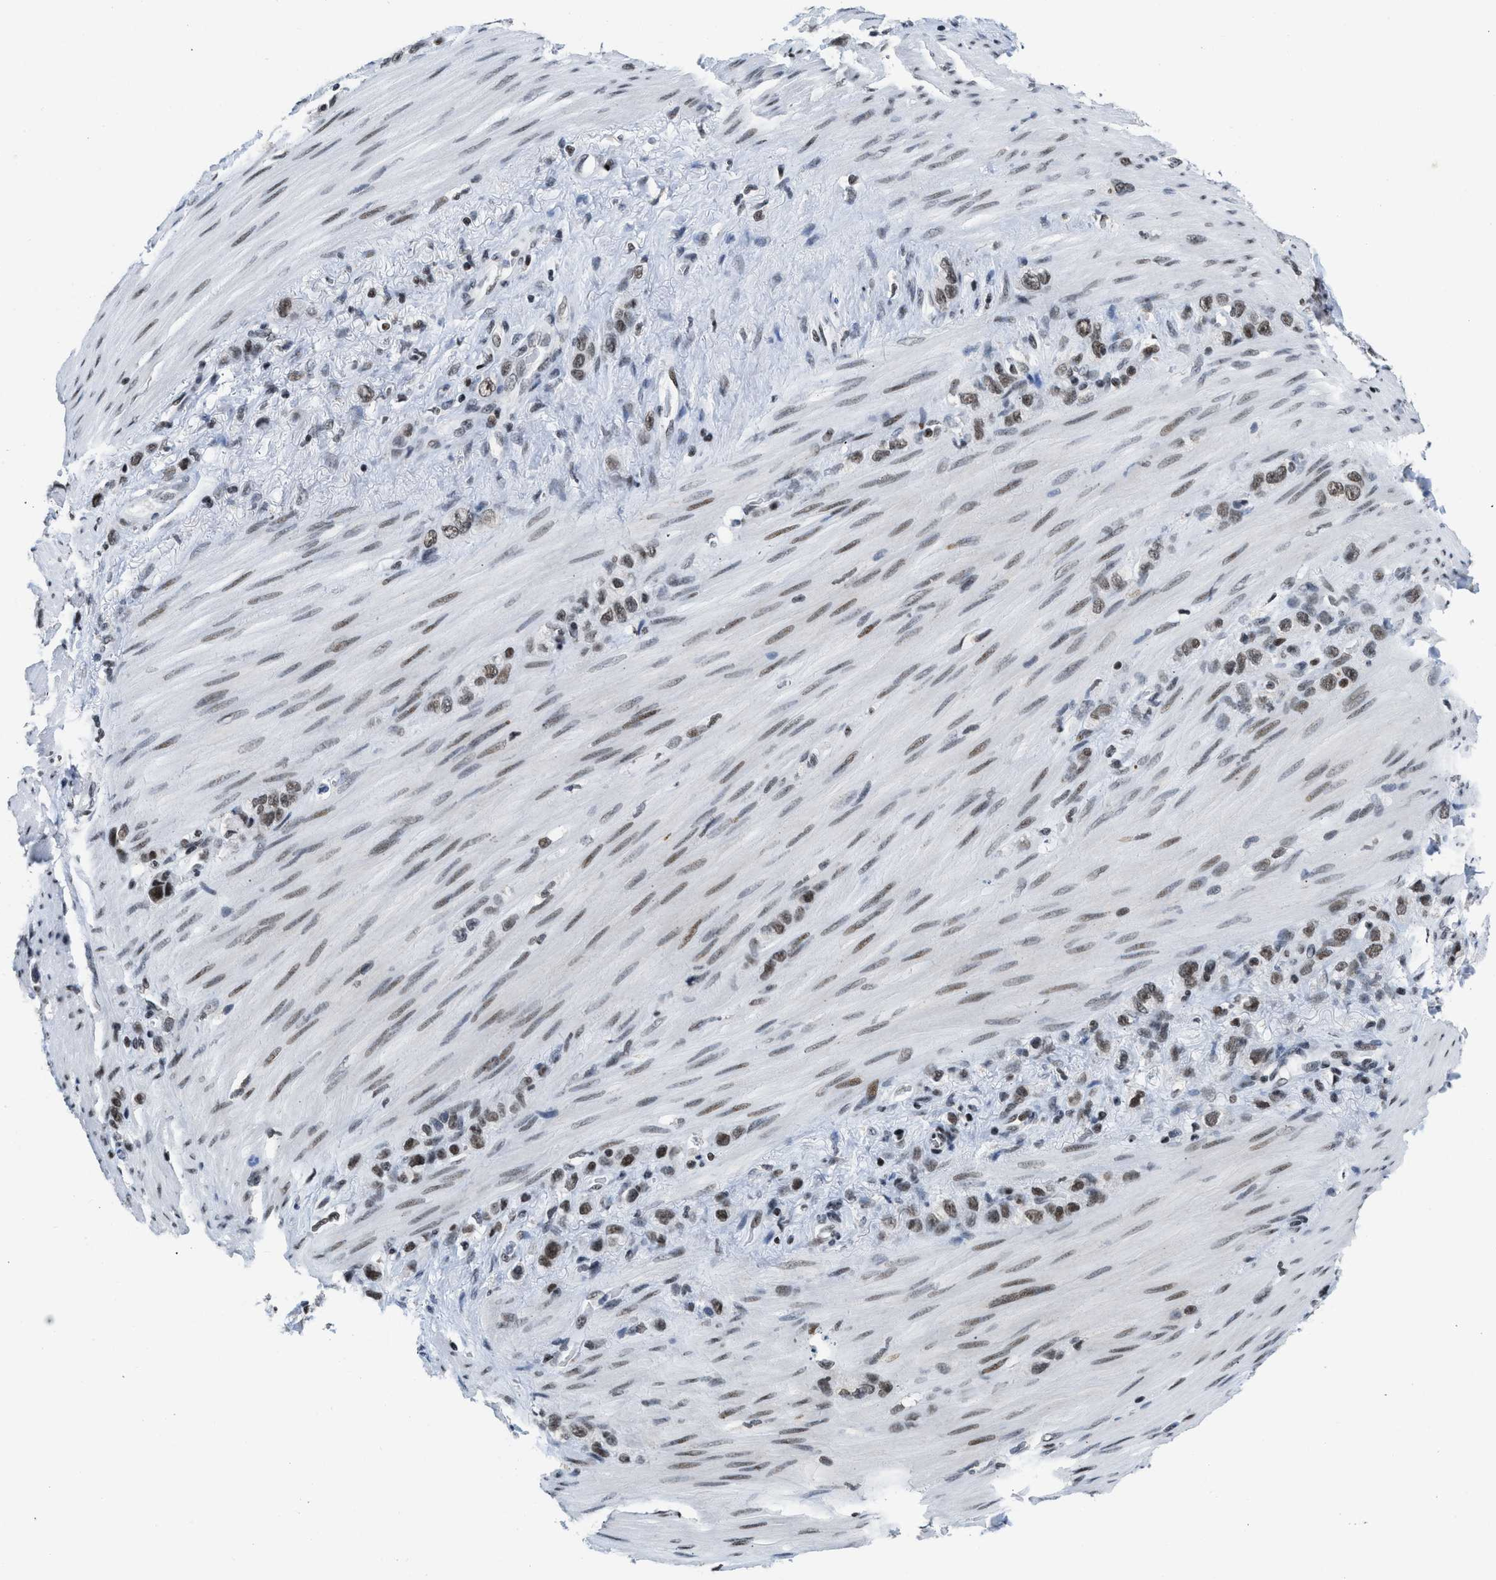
{"staining": {"intensity": "moderate", "quantity": ">75%", "location": "nuclear"}, "tissue": "stomach cancer", "cell_type": "Tumor cells", "image_type": "cancer", "snomed": [{"axis": "morphology", "description": "Adenocarcinoma, NOS"}, {"axis": "morphology", "description": "Adenocarcinoma, High grade"}, {"axis": "topography", "description": "Stomach, upper"}, {"axis": "topography", "description": "Stomach, lower"}], "caption": "The image displays a brown stain indicating the presence of a protein in the nuclear of tumor cells in high-grade adenocarcinoma (stomach).", "gene": "TERF2IP", "patient": {"sex": "female", "age": 65}}